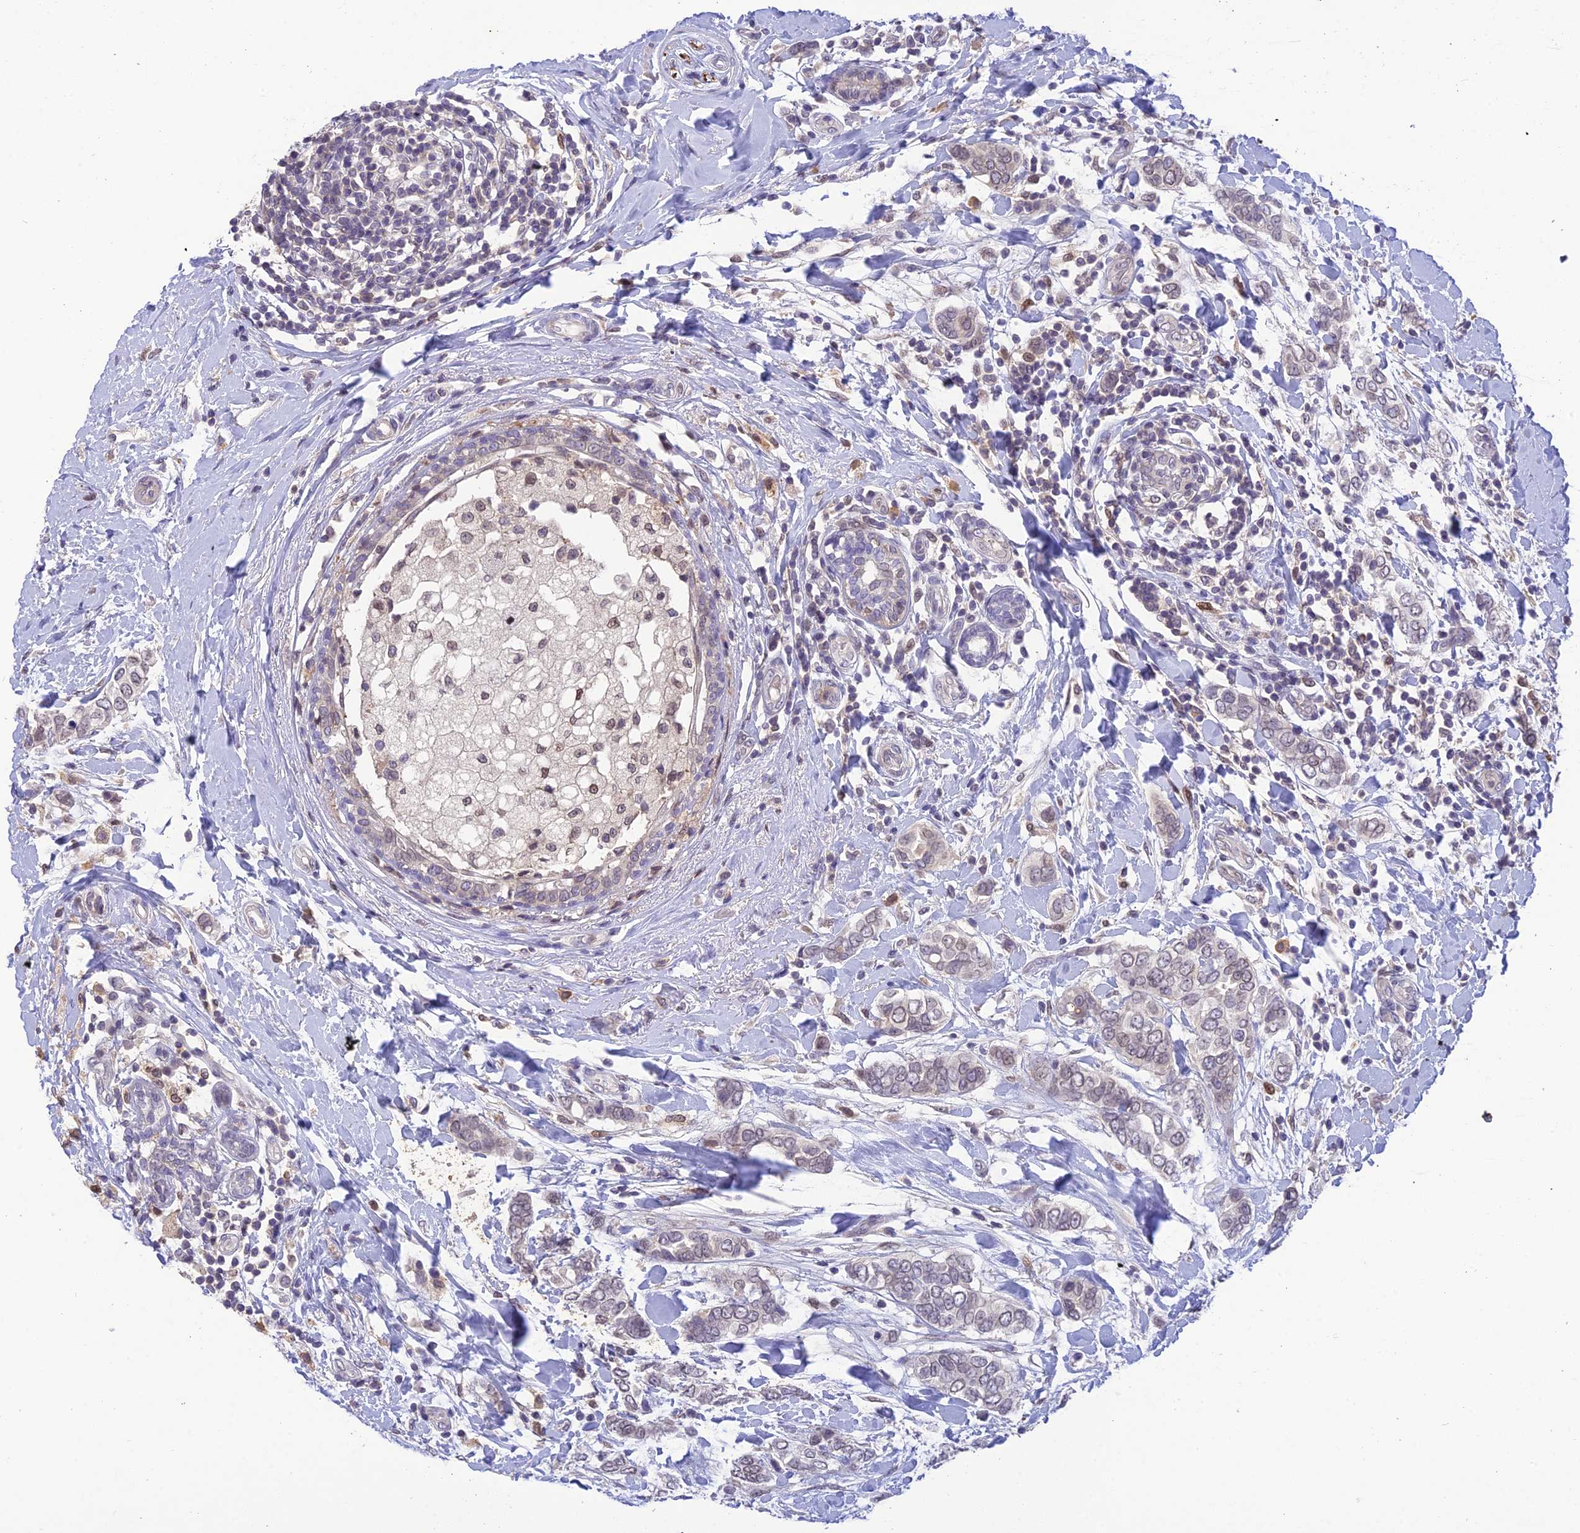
{"staining": {"intensity": "negative", "quantity": "none", "location": "none"}, "tissue": "breast cancer", "cell_type": "Tumor cells", "image_type": "cancer", "snomed": [{"axis": "morphology", "description": "Lobular carcinoma"}, {"axis": "topography", "description": "Breast"}], "caption": "DAB immunohistochemical staining of human breast lobular carcinoma shows no significant staining in tumor cells.", "gene": "BMT2", "patient": {"sex": "female", "age": 51}}